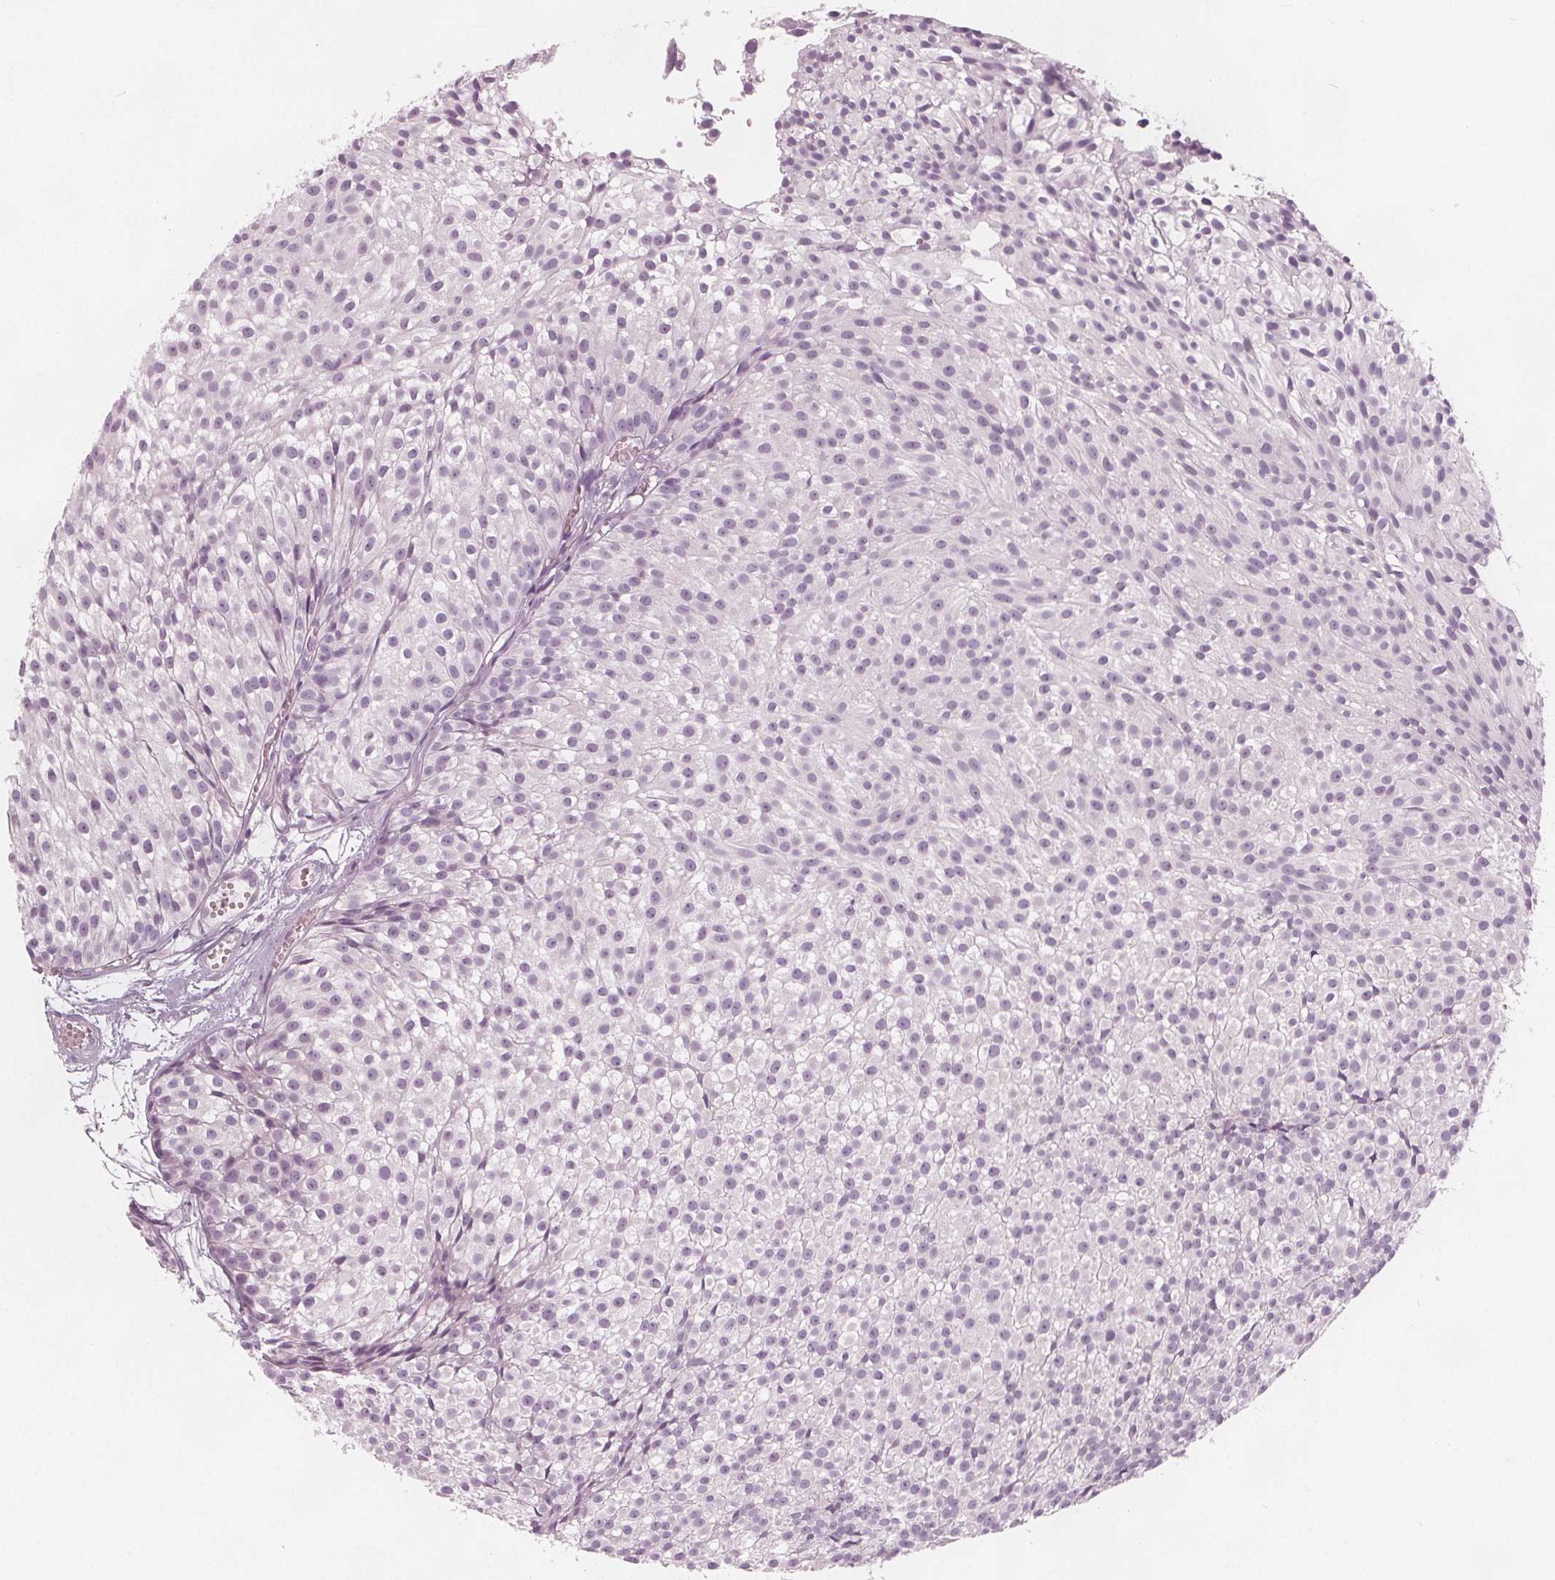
{"staining": {"intensity": "negative", "quantity": "none", "location": "none"}, "tissue": "urothelial cancer", "cell_type": "Tumor cells", "image_type": "cancer", "snomed": [{"axis": "morphology", "description": "Urothelial carcinoma, Low grade"}, {"axis": "topography", "description": "Urinary bladder"}], "caption": "IHC of human urothelial cancer demonstrates no expression in tumor cells. Nuclei are stained in blue.", "gene": "BRSK1", "patient": {"sex": "male", "age": 63}}